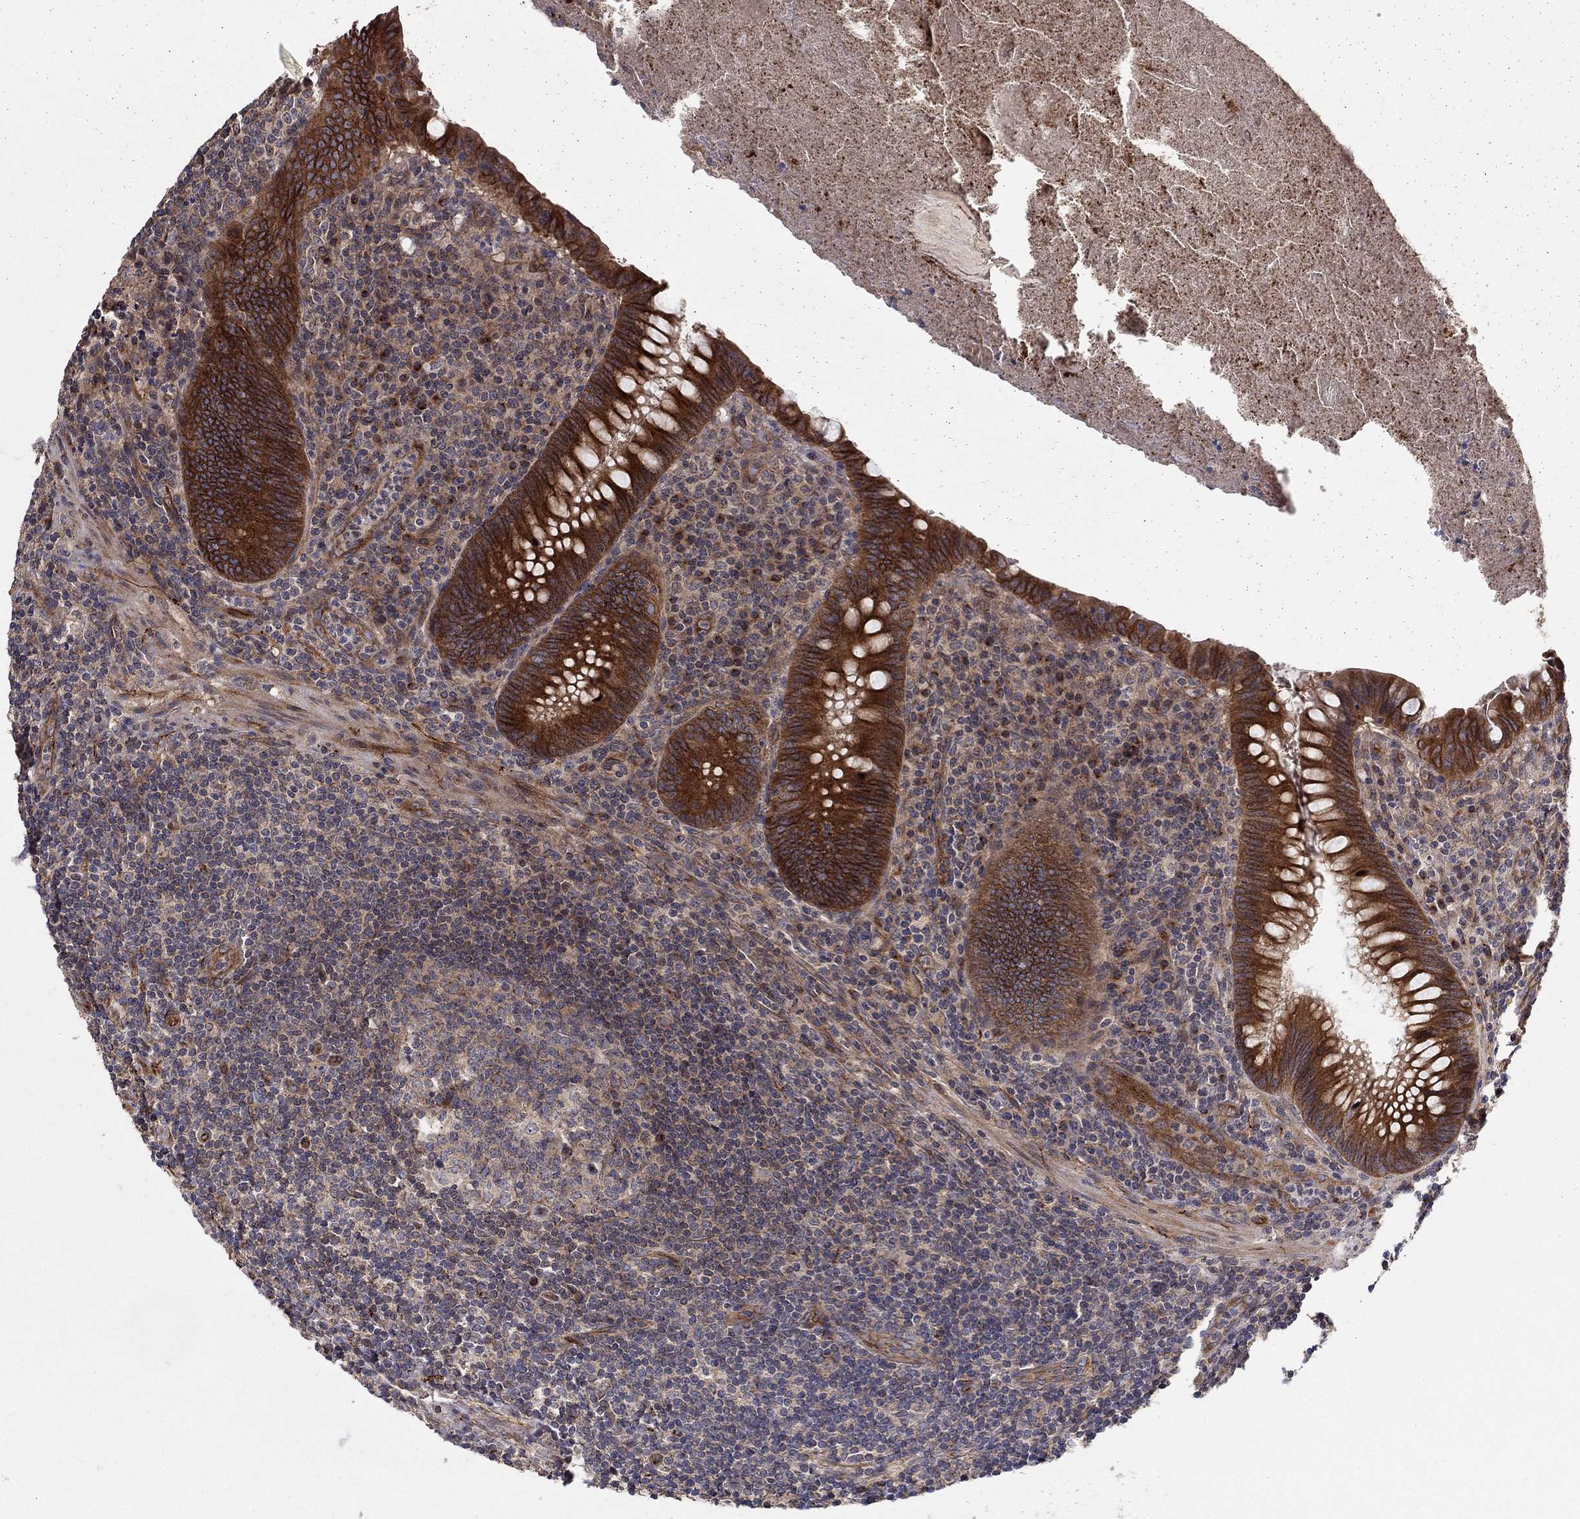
{"staining": {"intensity": "strong", "quantity": ">75%", "location": "cytoplasmic/membranous"}, "tissue": "appendix", "cell_type": "Glandular cells", "image_type": "normal", "snomed": [{"axis": "morphology", "description": "Normal tissue, NOS"}, {"axis": "topography", "description": "Appendix"}], "caption": "Appendix stained with immunohistochemistry displays strong cytoplasmic/membranous staining in approximately >75% of glandular cells. The protein is shown in brown color, while the nuclei are stained blue.", "gene": "BMERB1", "patient": {"sex": "male", "age": 47}}